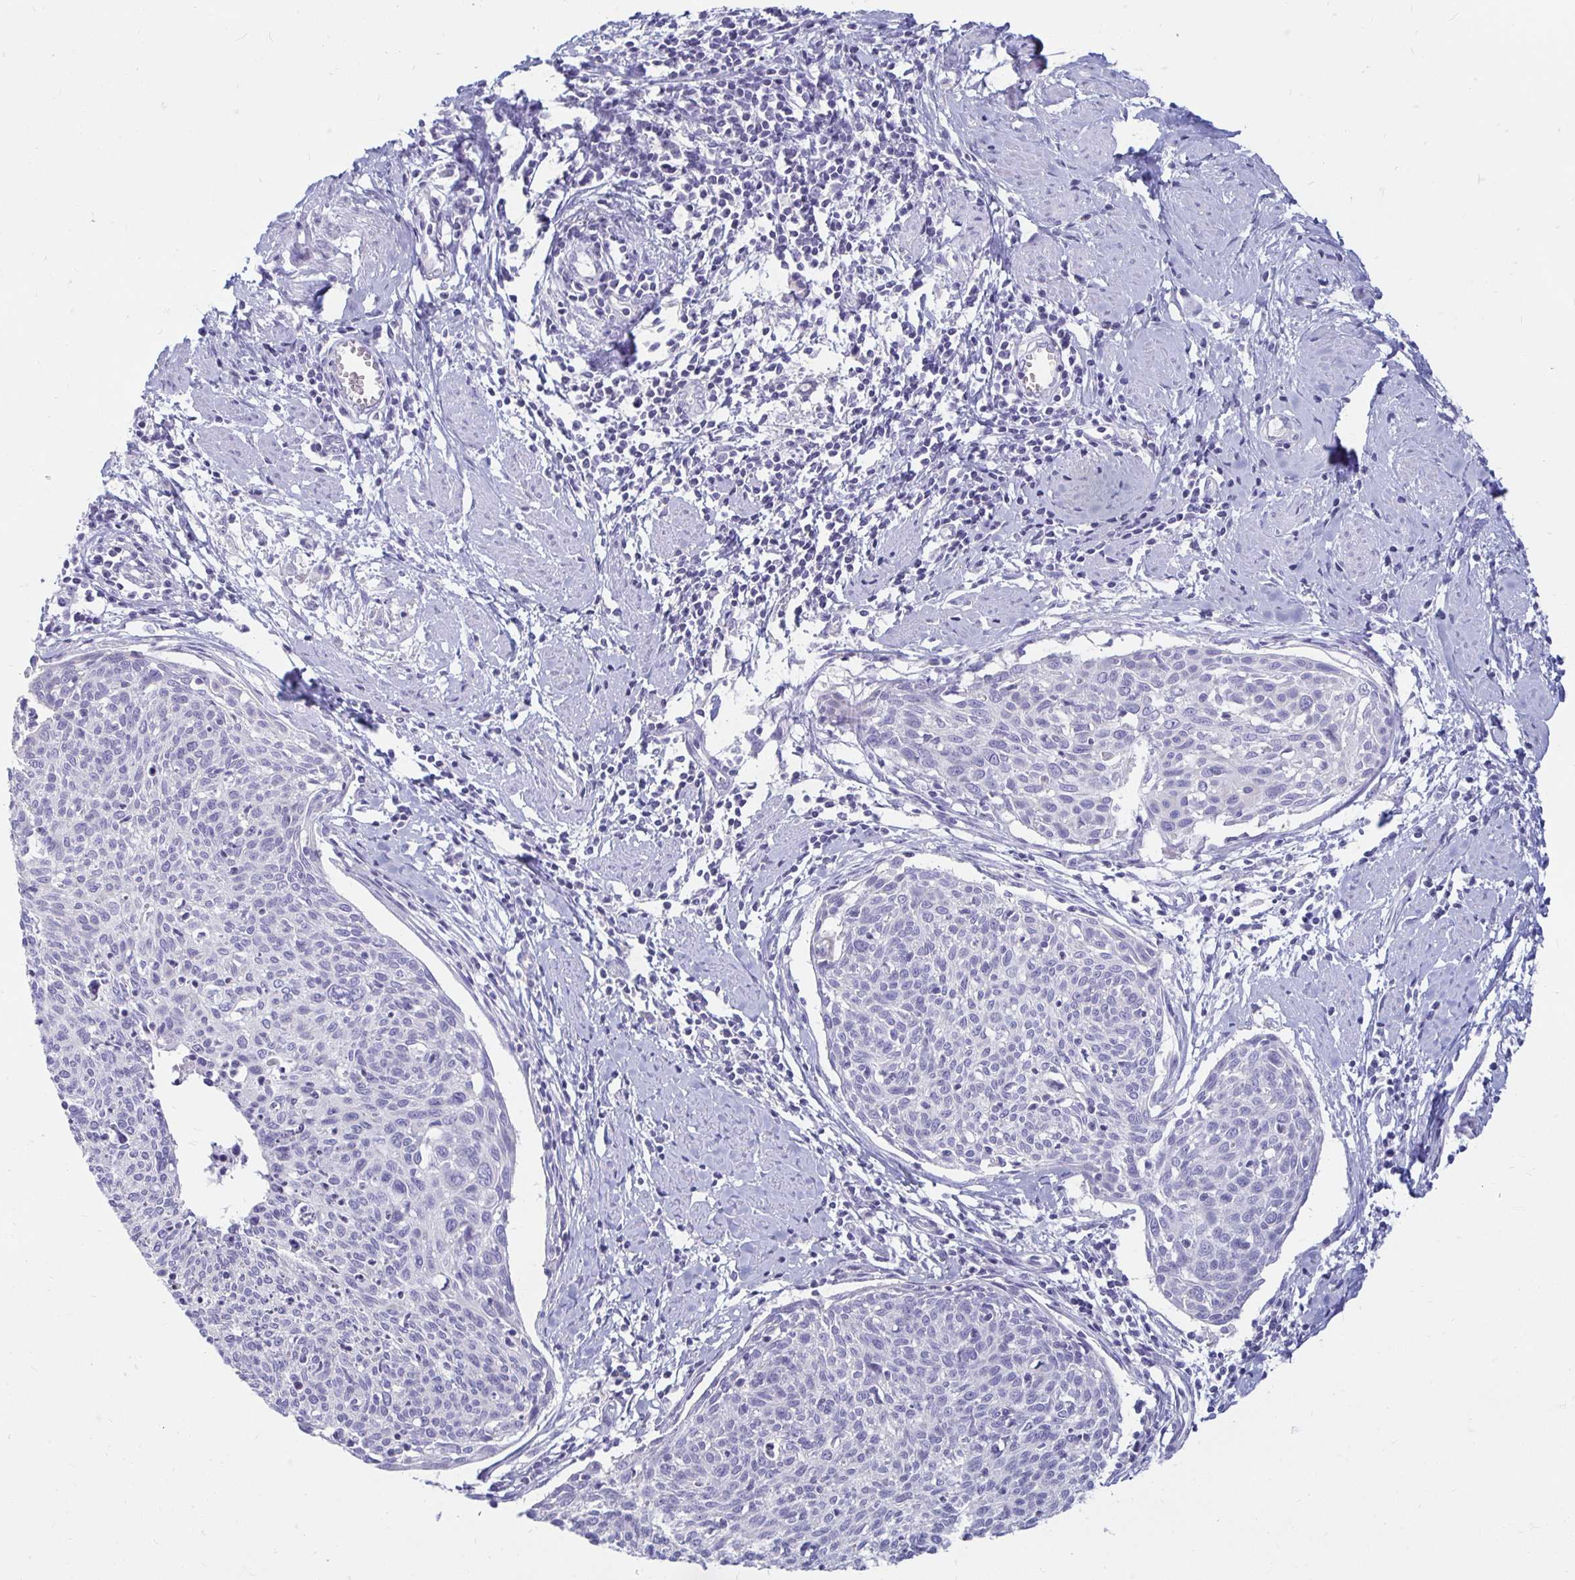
{"staining": {"intensity": "negative", "quantity": "none", "location": "none"}, "tissue": "cervical cancer", "cell_type": "Tumor cells", "image_type": "cancer", "snomed": [{"axis": "morphology", "description": "Squamous cell carcinoma, NOS"}, {"axis": "topography", "description": "Cervix"}], "caption": "Tumor cells show no significant expression in cervical squamous cell carcinoma.", "gene": "PEG10", "patient": {"sex": "female", "age": 49}}